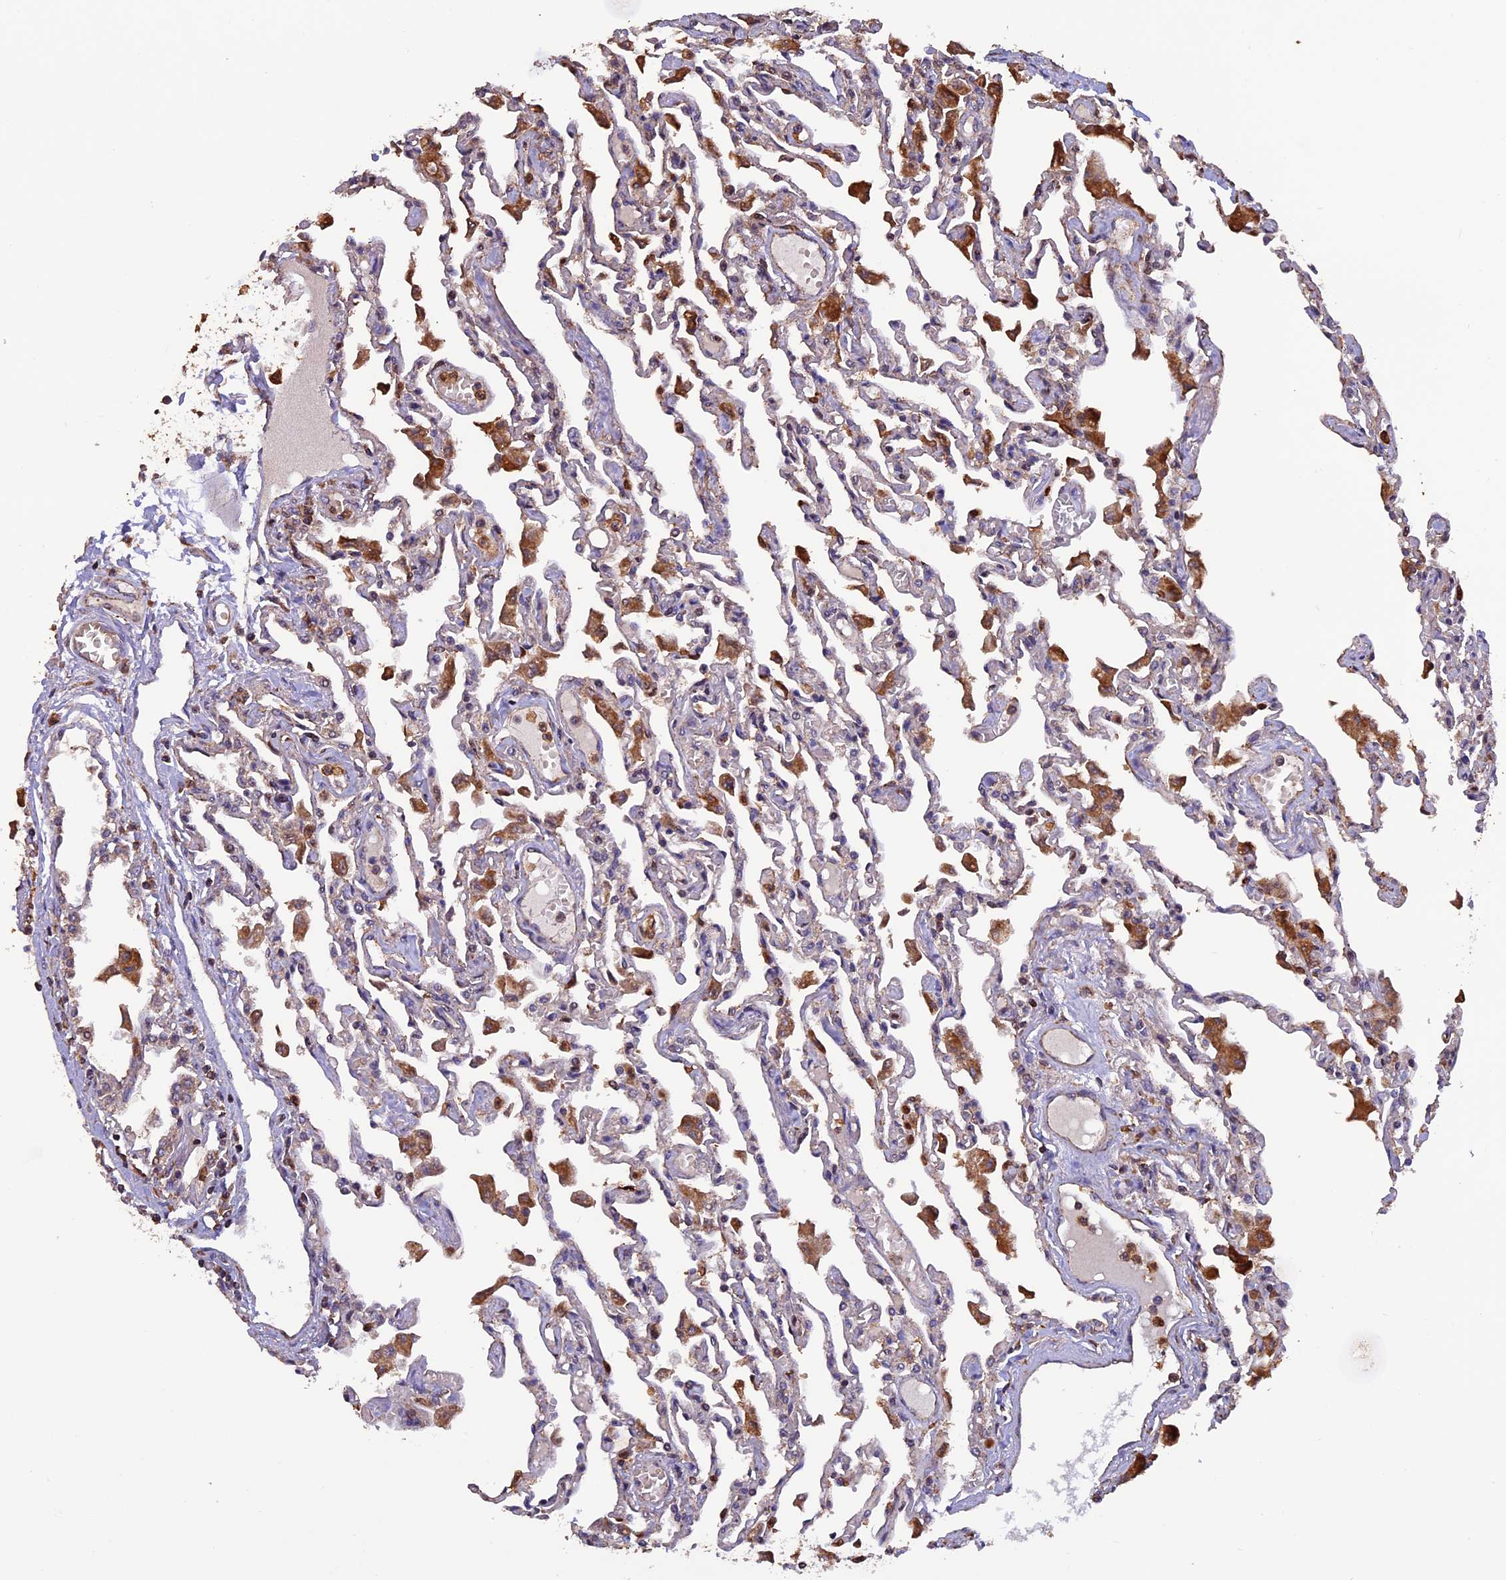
{"staining": {"intensity": "weak", "quantity": "25%-75%", "location": "cytoplasmic/membranous"}, "tissue": "lung", "cell_type": "Alveolar cells", "image_type": "normal", "snomed": [{"axis": "morphology", "description": "Normal tissue, NOS"}, {"axis": "topography", "description": "Bronchus"}, {"axis": "topography", "description": "Lung"}], "caption": "DAB (3,3'-diaminobenzidine) immunohistochemical staining of unremarkable lung exhibits weak cytoplasmic/membranous protein positivity in approximately 25%-75% of alveolar cells.", "gene": "PKD2L2", "patient": {"sex": "female", "age": 49}}